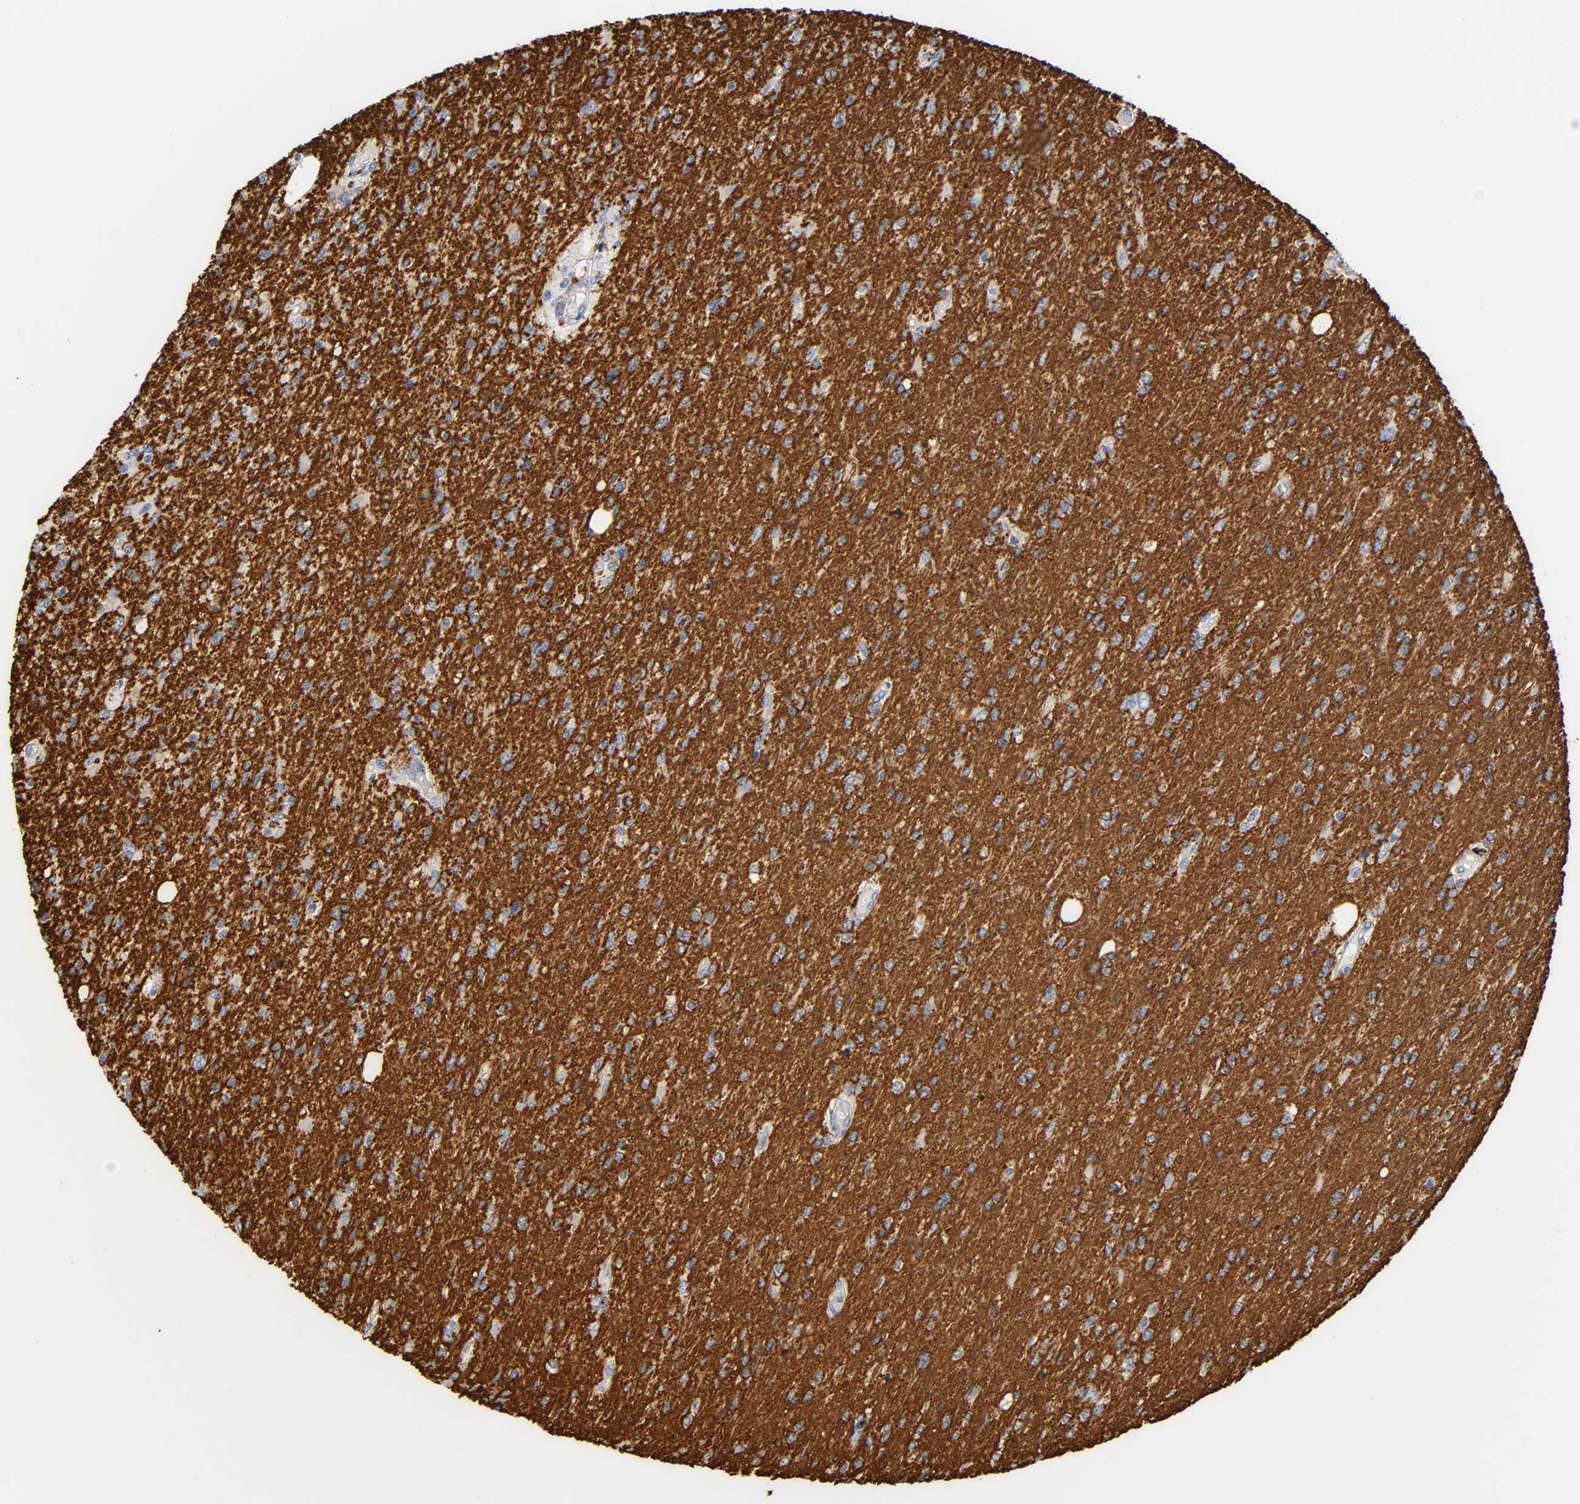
{"staining": {"intensity": "moderate", "quantity": "25%-75%", "location": "cytoplasmic/membranous"}, "tissue": "glioma", "cell_type": "Tumor cells", "image_type": "cancer", "snomed": [{"axis": "morphology", "description": "Glioma, malignant, High grade"}, {"axis": "topography", "description": "Cerebral cortex"}], "caption": "DAB (3,3'-diaminobenzidine) immunohistochemical staining of human malignant high-grade glioma displays moderate cytoplasmic/membranous protein positivity in approximately 25%-75% of tumor cells.", "gene": "PLP1", "patient": {"sex": "male", "age": 76}}